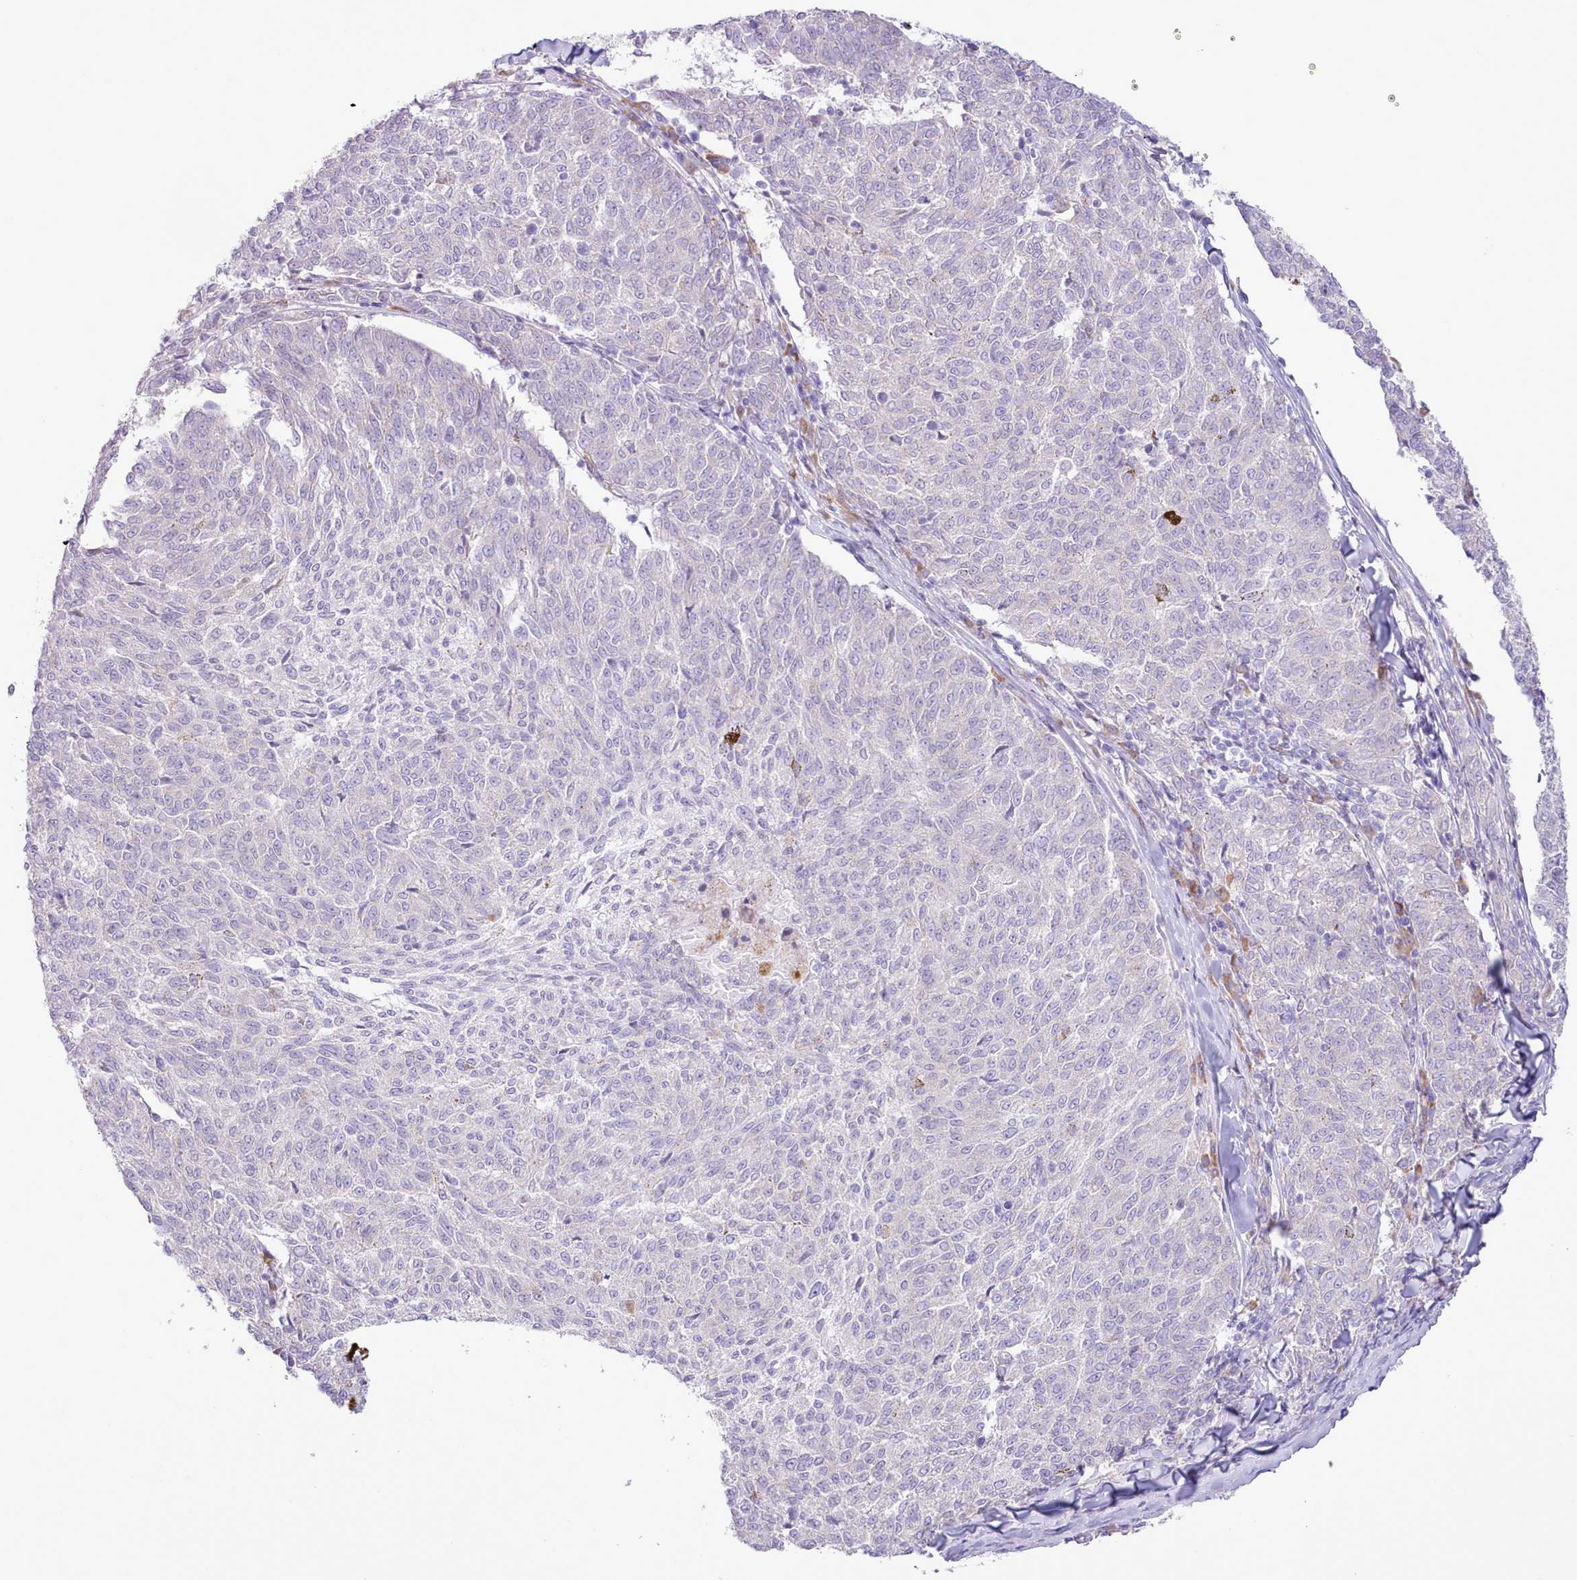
{"staining": {"intensity": "negative", "quantity": "none", "location": "none"}, "tissue": "melanoma", "cell_type": "Tumor cells", "image_type": "cancer", "snomed": [{"axis": "morphology", "description": "Malignant melanoma, NOS"}, {"axis": "topography", "description": "Skin"}], "caption": "Melanoma stained for a protein using immunohistochemistry demonstrates no staining tumor cells.", "gene": "CCL1", "patient": {"sex": "female", "age": 72}}